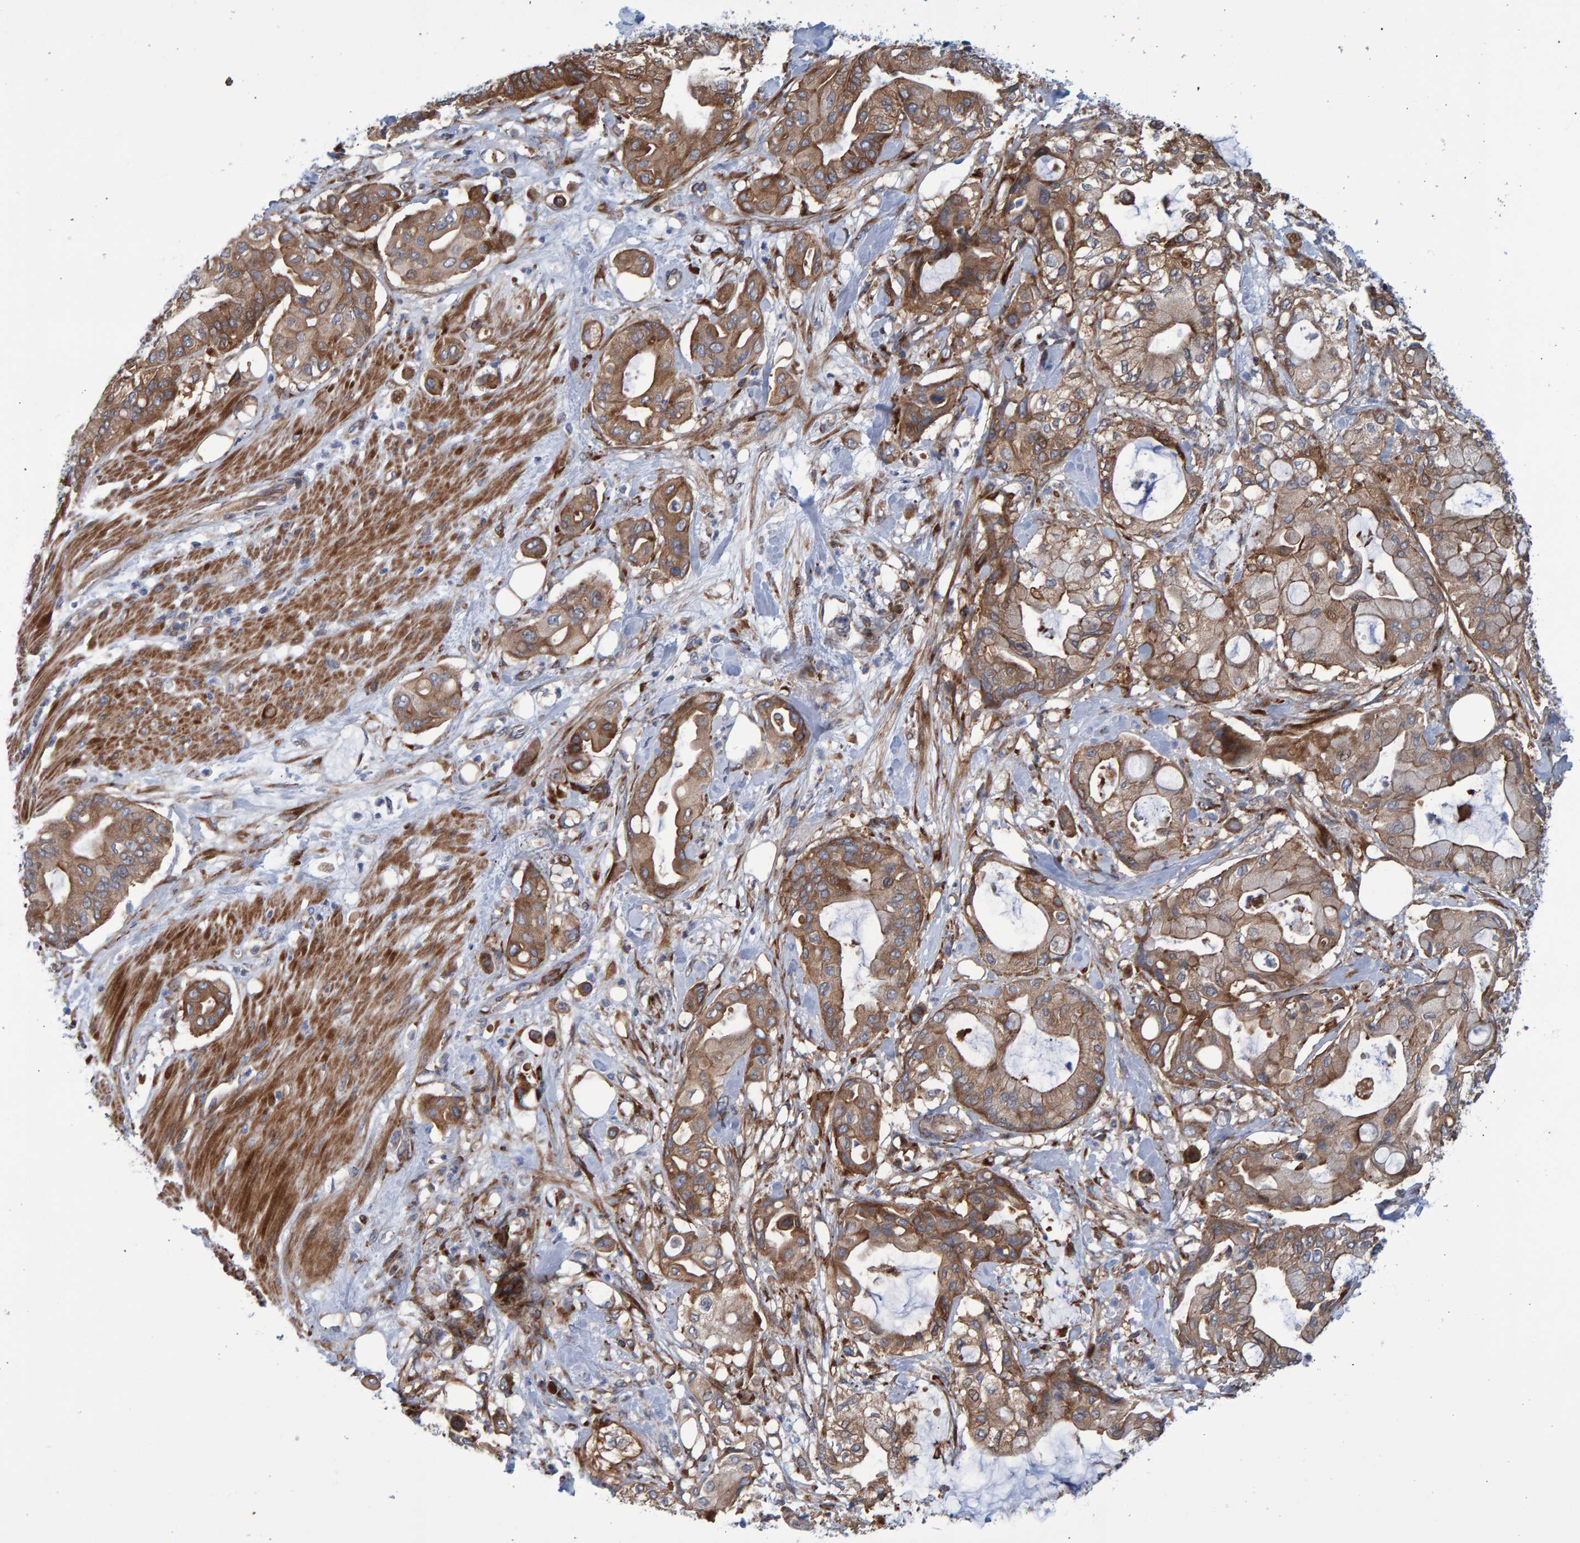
{"staining": {"intensity": "moderate", "quantity": ">75%", "location": "cytoplasmic/membranous"}, "tissue": "pancreatic cancer", "cell_type": "Tumor cells", "image_type": "cancer", "snomed": [{"axis": "morphology", "description": "Adenocarcinoma, NOS"}, {"axis": "morphology", "description": "Adenocarcinoma, metastatic, NOS"}, {"axis": "topography", "description": "Lymph node"}, {"axis": "topography", "description": "Pancreas"}, {"axis": "topography", "description": "Duodenum"}], "caption": "Immunohistochemical staining of human pancreatic cancer reveals moderate cytoplasmic/membranous protein positivity in about >75% of tumor cells.", "gene": "LRBA", "patient": {"sex": "female", "age": 64}}